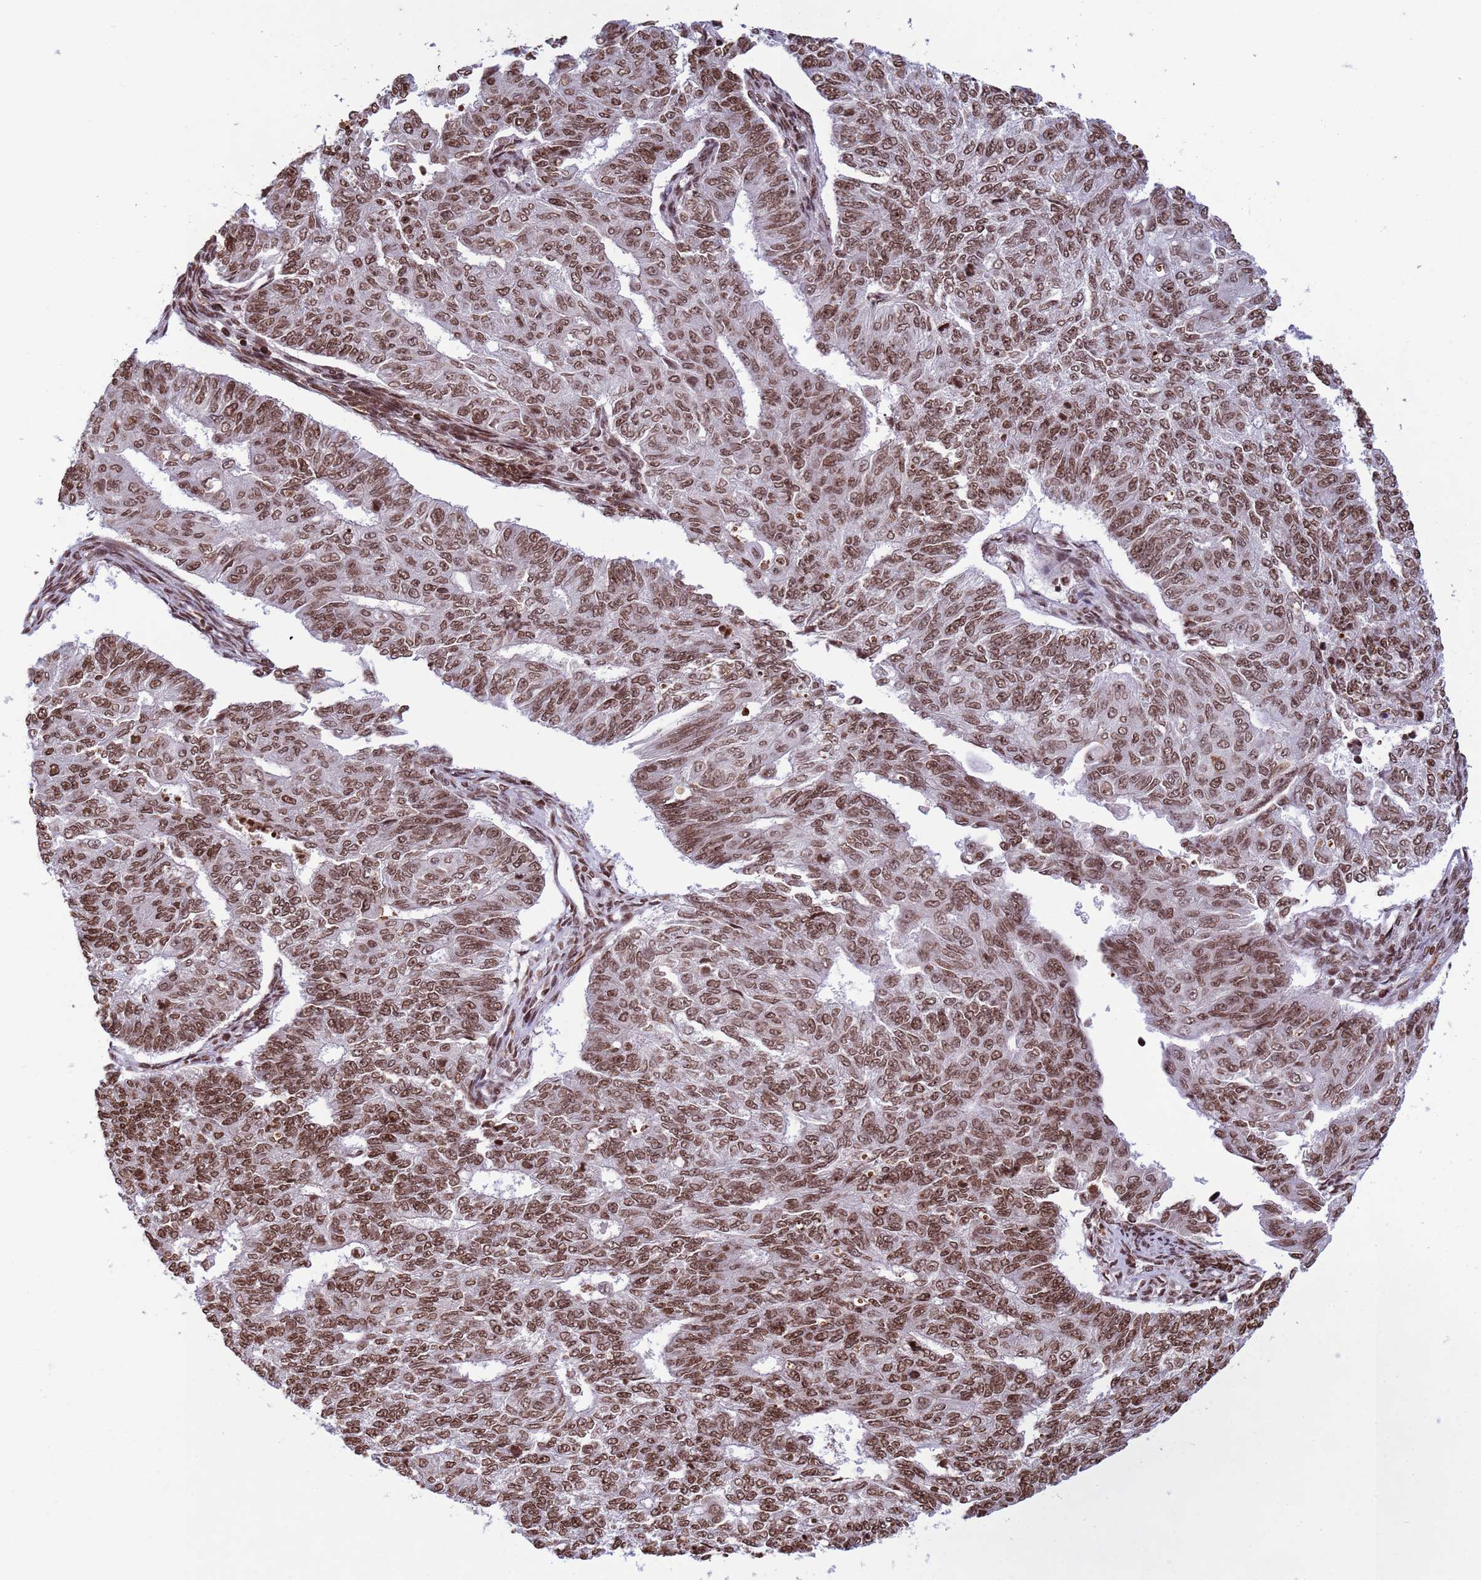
{"staining": {"intensity": "moderate", "quantity": ">75%", "location": "nuclear"}, "tissue": "endometrial cancer", "cell_type": "Tumor cells", "image_type": "cancer", "snomed": [{"axis": "morphology", "description": "Adenocarcinoma, NOS"}, {"axis": "topography", "description": "Endometrium"}], "caption": "Endometrial adenocarcinoma tissue exhibits moderate nuclear staining in approximately >75% of tumor cells", "gene": "H3-3B", "patient": {"sex": "female", "age": 32}}